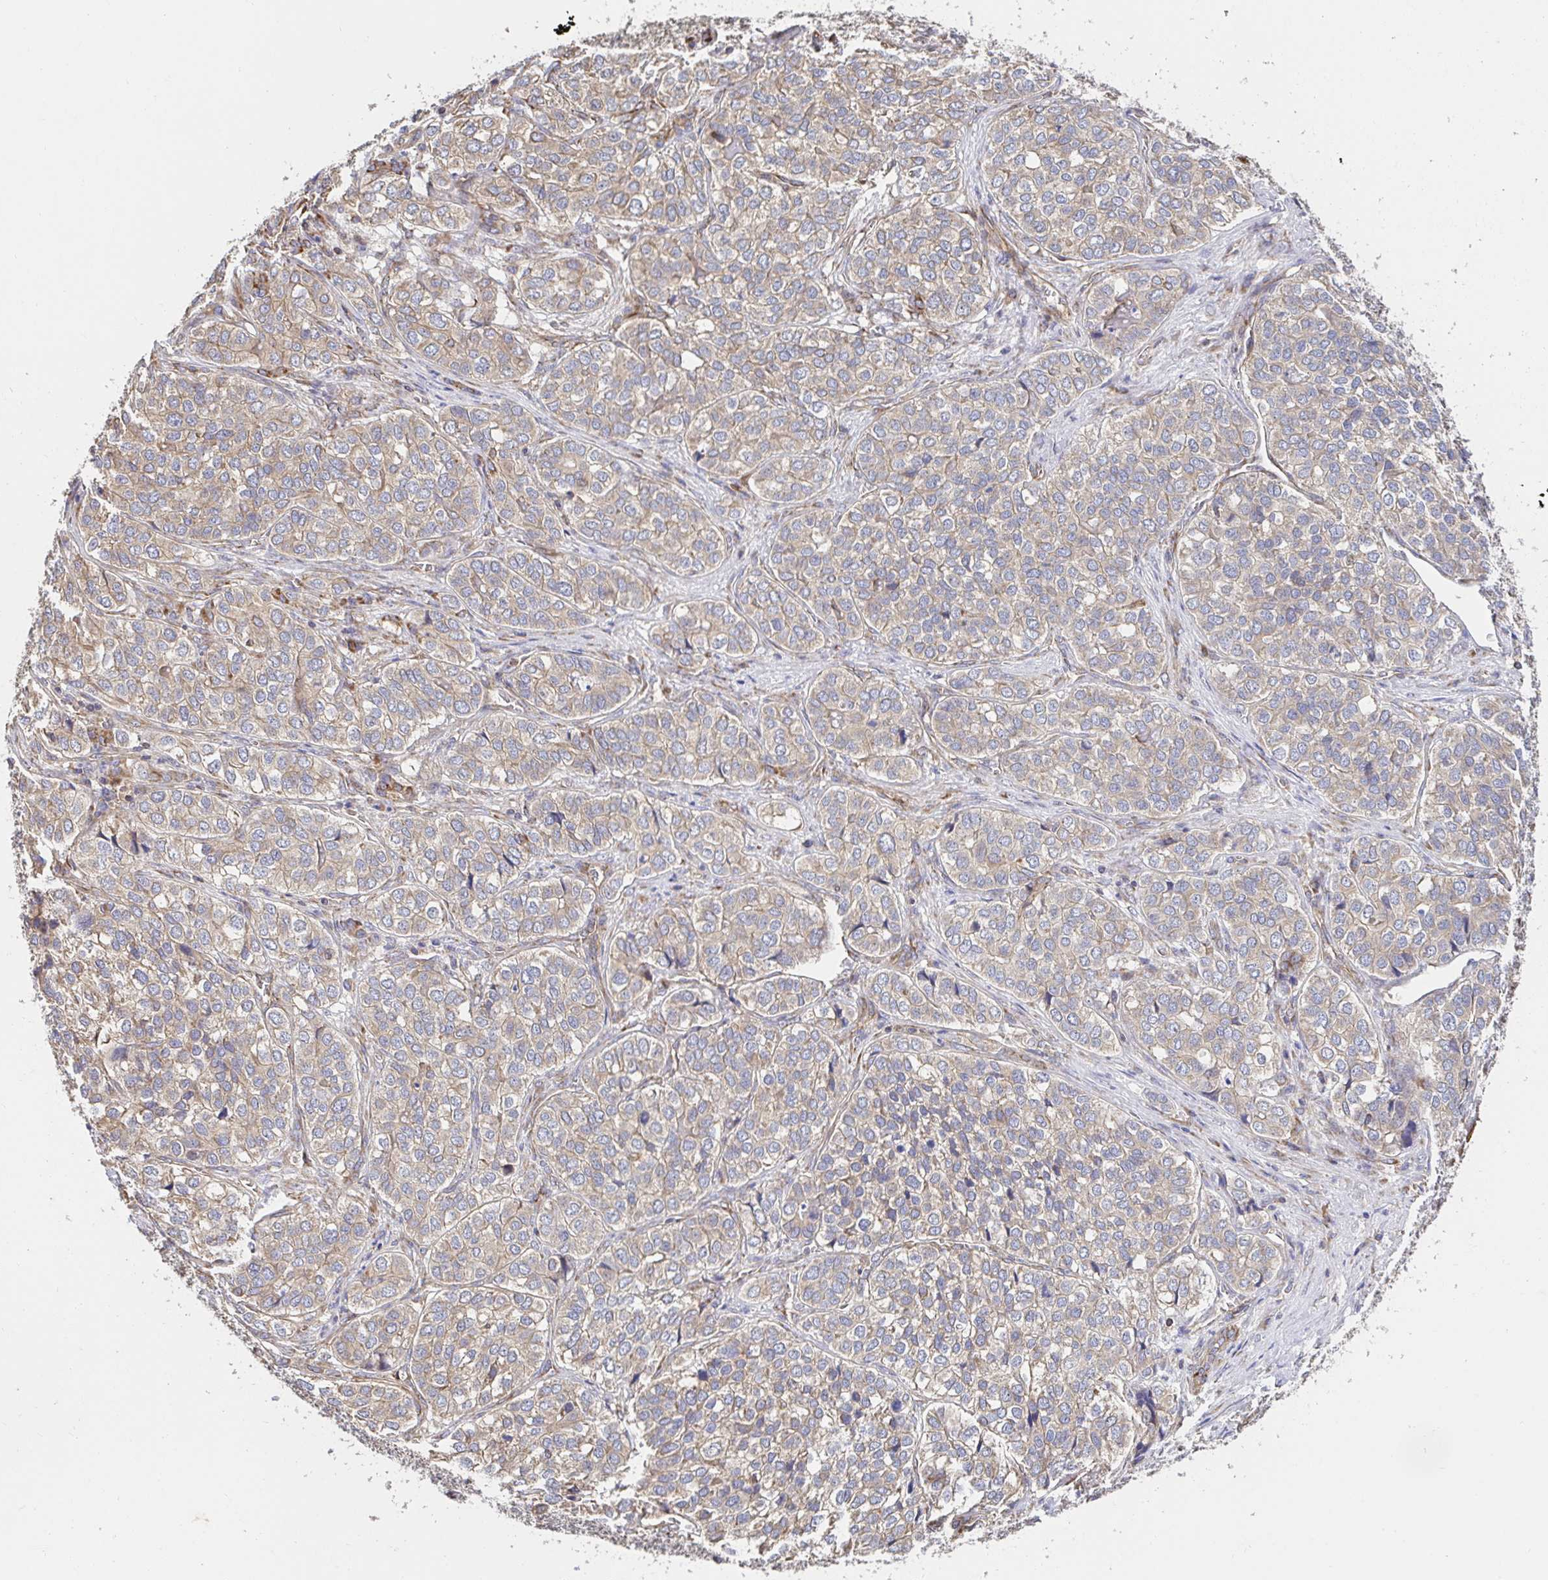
{"staining": {"intensity": "weak", "quantity": "25%-75%", "location": "cytoplasmic/membranous"}, "tissue": "liver cancer", "cell_type": "Tumor cells", "image_type": "cancer", "snomed": [{"axis": "morphology", "description": "Cholangiocarcinoma"}, {"axis": "topography", "description": "Liver"}], "caption": "Protein staining of liver cholangiocarcinoma tissue displays weak cytoplasmic/membranous staining in approximately 25%-75% of tumor cells. (DAB = brown stain, brightfield microscopy at high magnification).", "gene": "APBB1", "patient": {"sex": "male", "age": 56}}